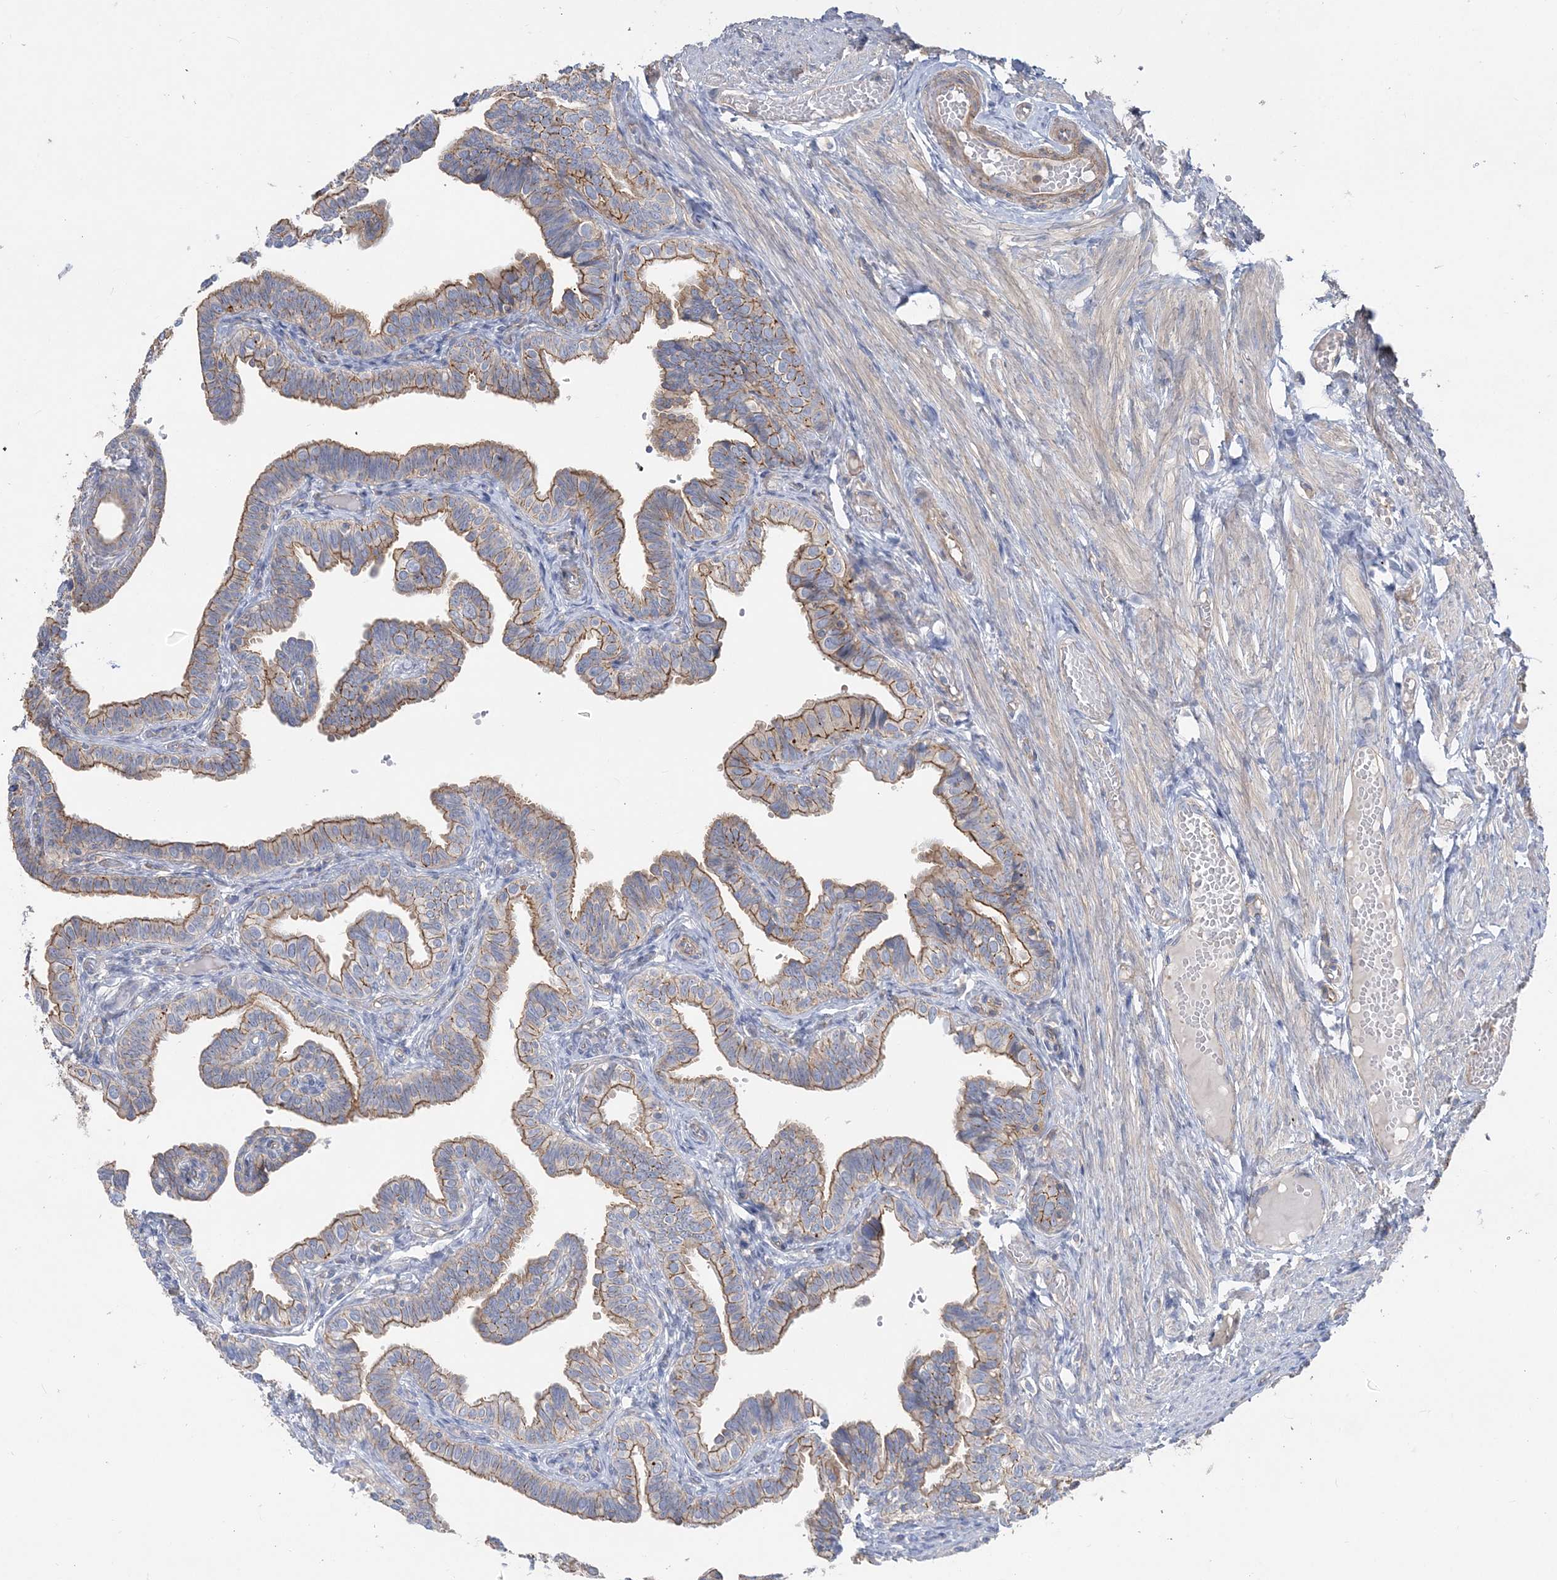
{"staining": {"intensity": "moderate", "quantity": ">75%", "location": "cytoplasmic/membranous"}, "tissue": "fallopian tube", "cell_type": "Glandular cells", "image_type": "normal", "snomed": [{"axis": "morphology", "description": "Normal tissue, NOS"}, {"axis": "topography", "description": "Fallopian tube"}], "caption": "A brown stain shows moderate cytoplasmic/membranous expression of a protein in glandular cells of benign human fallopian tube. (IHC, brightfield microscopy, high magnification).", "gene": "PIGC", "patient": {"sex": "female", "age": 39}}